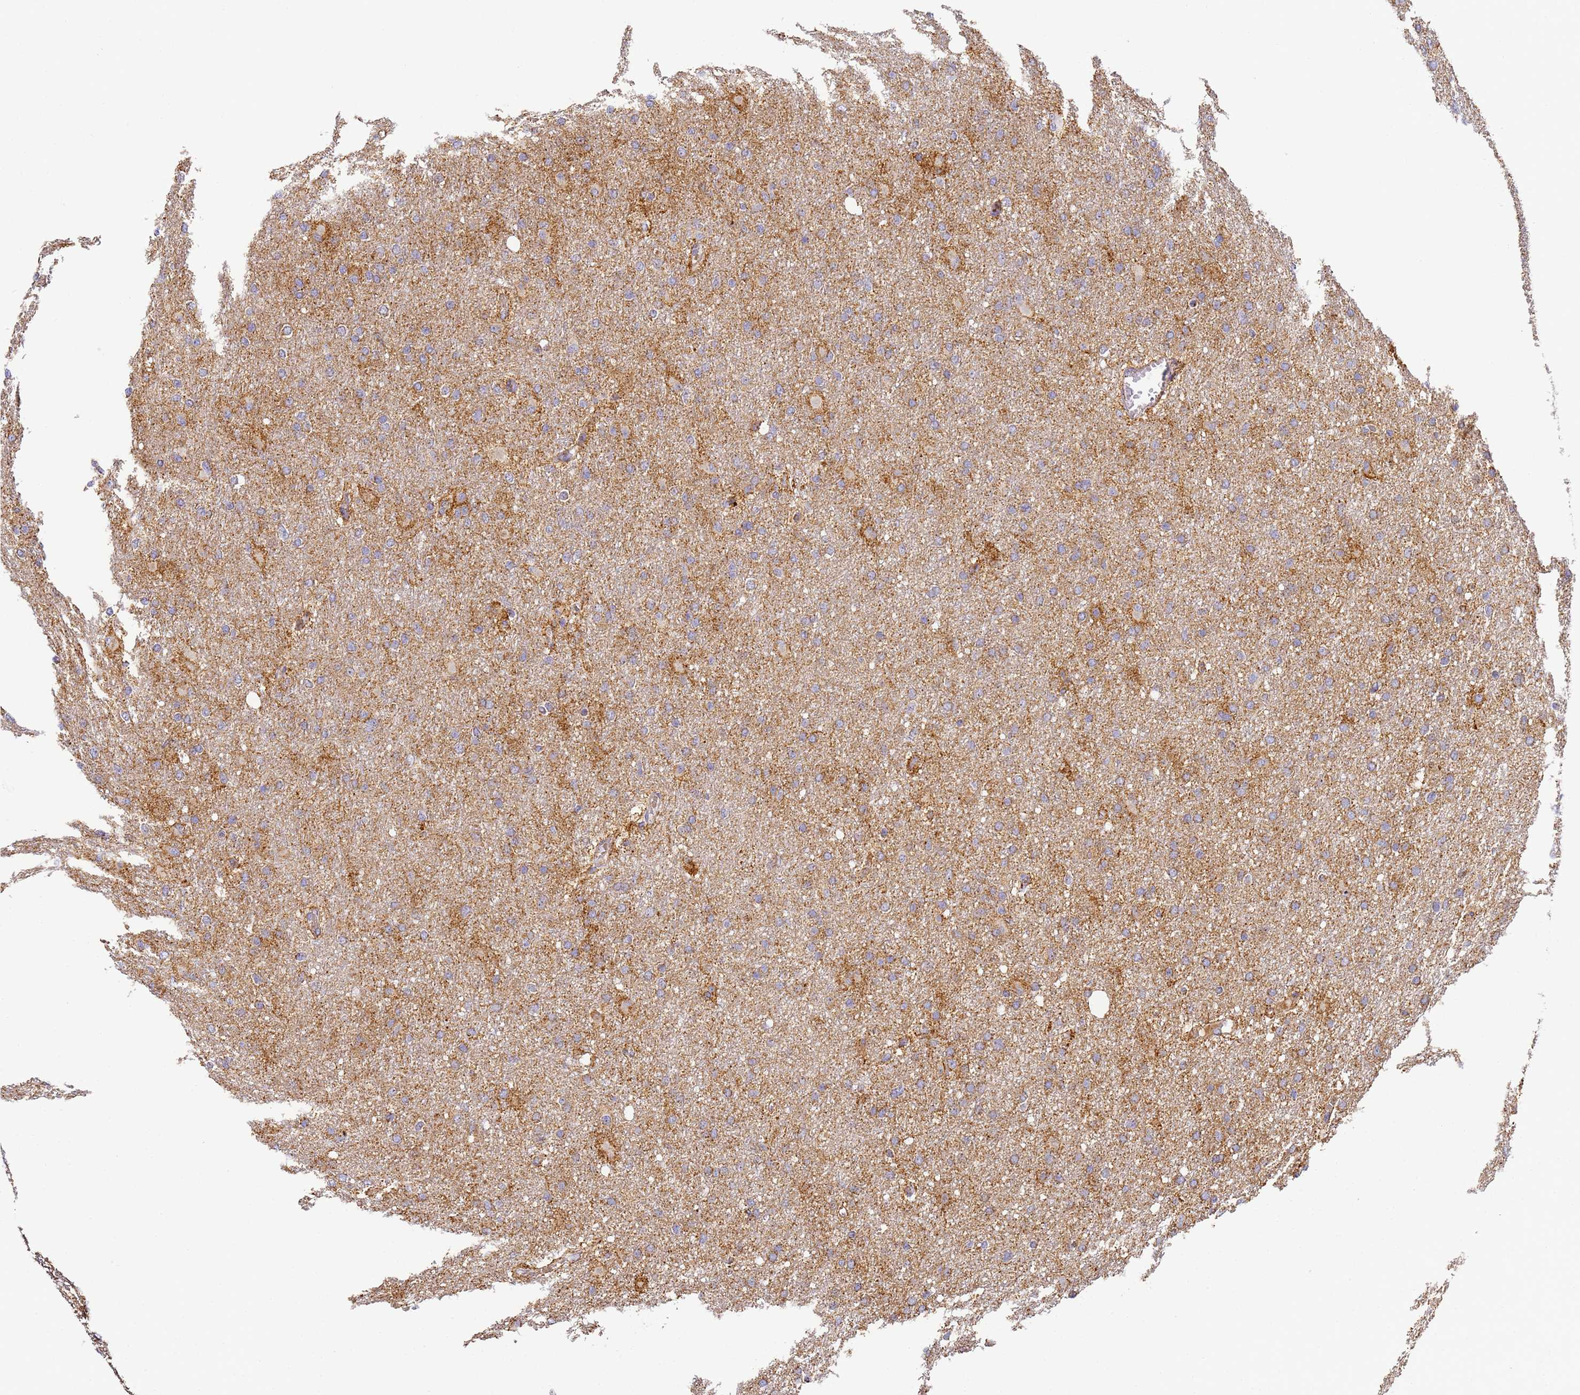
{"staining": {"intensity": "weak", "quantity": "25%-75%", "location": "cytoplasmic/membranous"}, "tissue": "glioma", "cell_type": "Tumor cells", "image_type": "cancer", "snomed": [{"axis": "morphology", "description": "Glioma, malignant, High grade"}, {"axis": "topography", "description": "Cerebral cortex"}], "caption": "Brown immunohistochemical staining in human malignant high-grade glioma shows weak cytoplasmic/membranous expression in approximately 25%-75% of tumor cells. (Stains: DAB (3,3'-diaminobenzidine) in brown, nuclei in blue, Microscopy: brightfield microscopy at high magnification).", "gene": "FRG2C", "patient": {"sex": "female", "age": 36}}